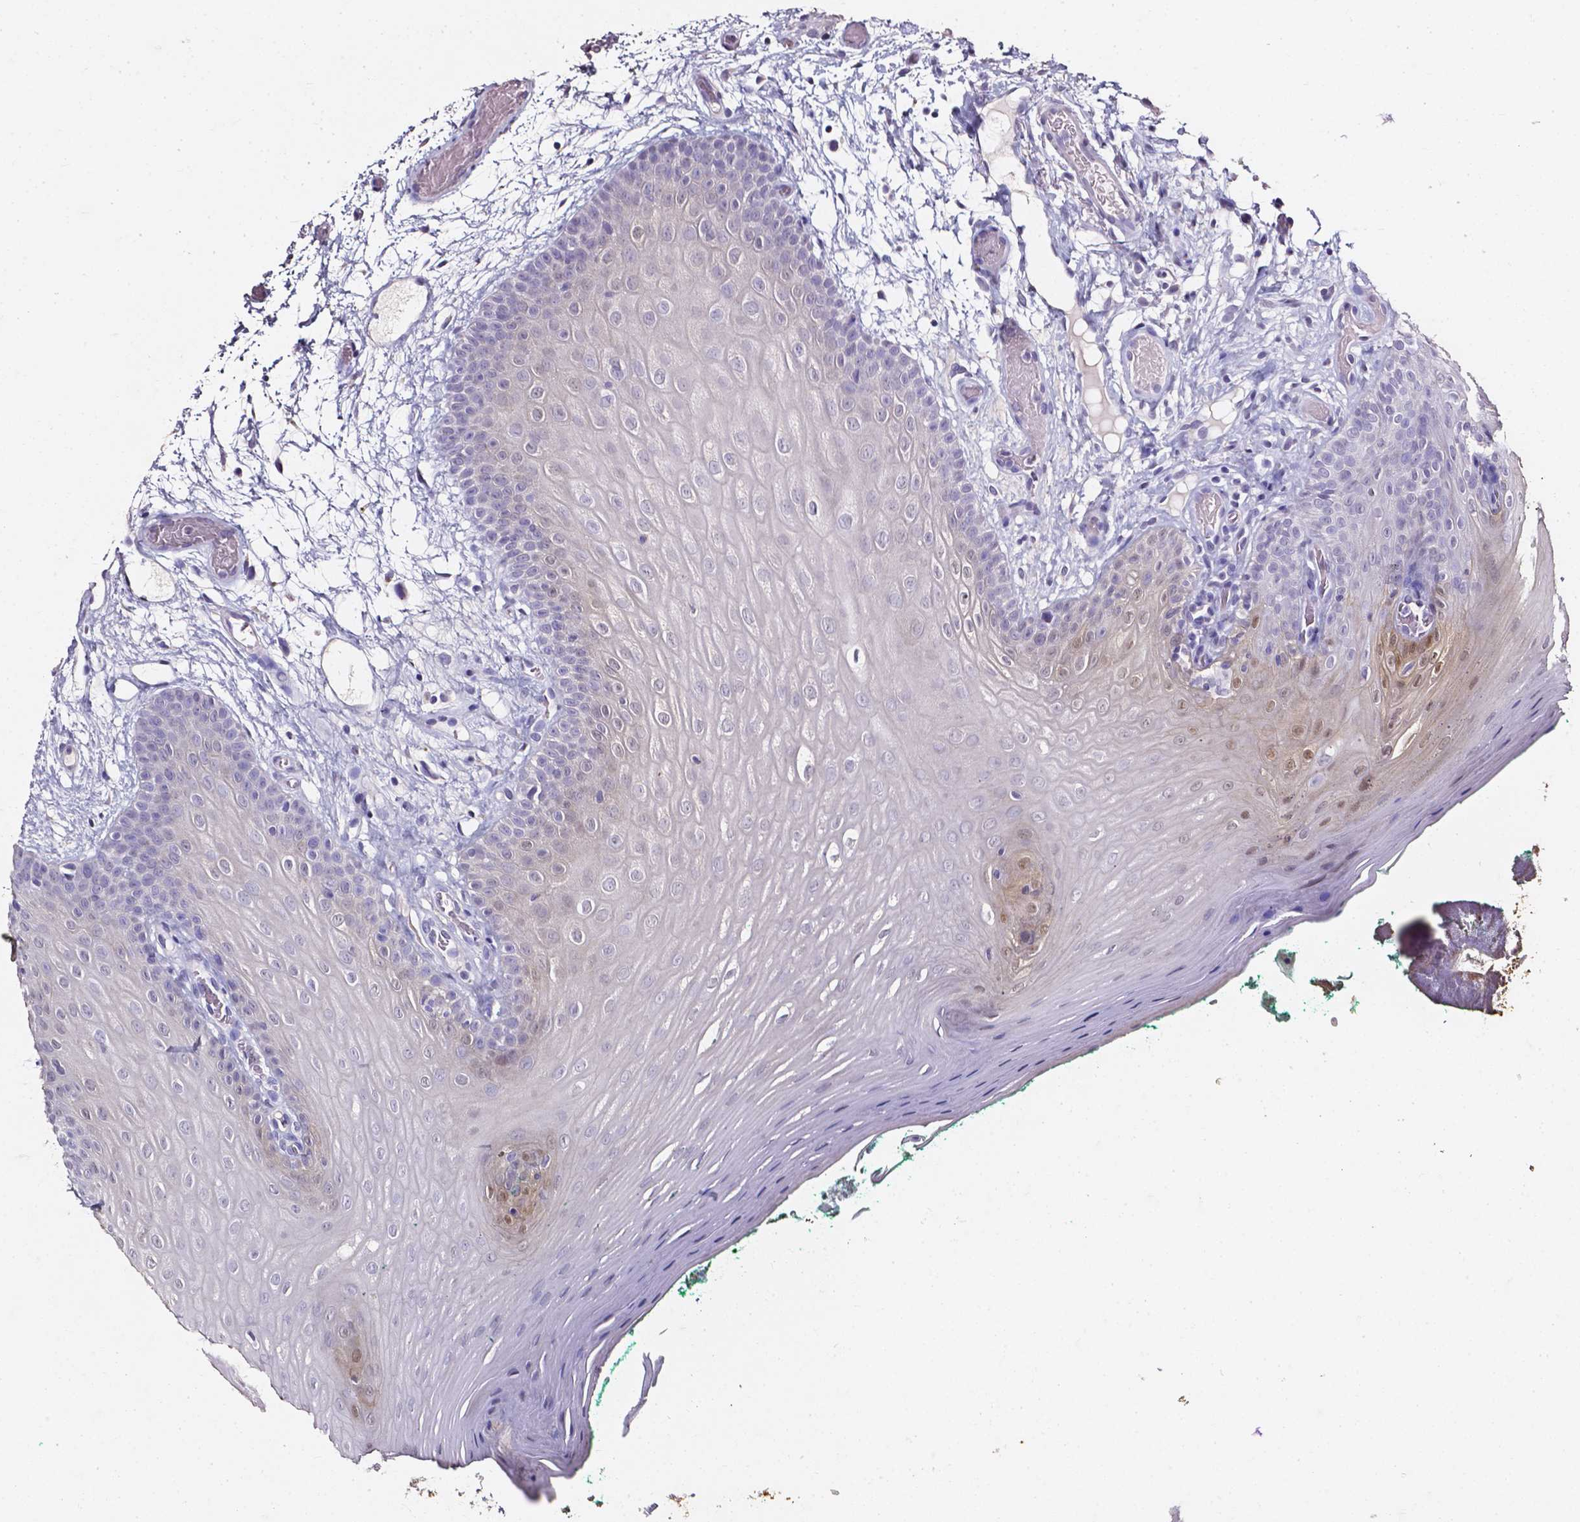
{"staining": {"intensity": "weak", "quantity": "<25%", "location": "nuclear"}, "tissue": "oral mucosa", "cell_type": "Squamous epithelial cells", "image_type": "normal", "snomed": [{"axis": "morphology", "description": "Normal tissue, NOS"}, {"axis": "morphology", "description": "Squamous cell carcinoma, NOS"}, {"axis": "topography", "description": "Oral tissue"}, {"axis": "topography", "description": "Head-Neck"}], "caption": "IHC of benign oral mucosa reveals no staining in squamous epithelial cells. Nuclei are stained in blue.", "gene": "AKR1B10", "patient": {"sex": "male", "age": 78}}